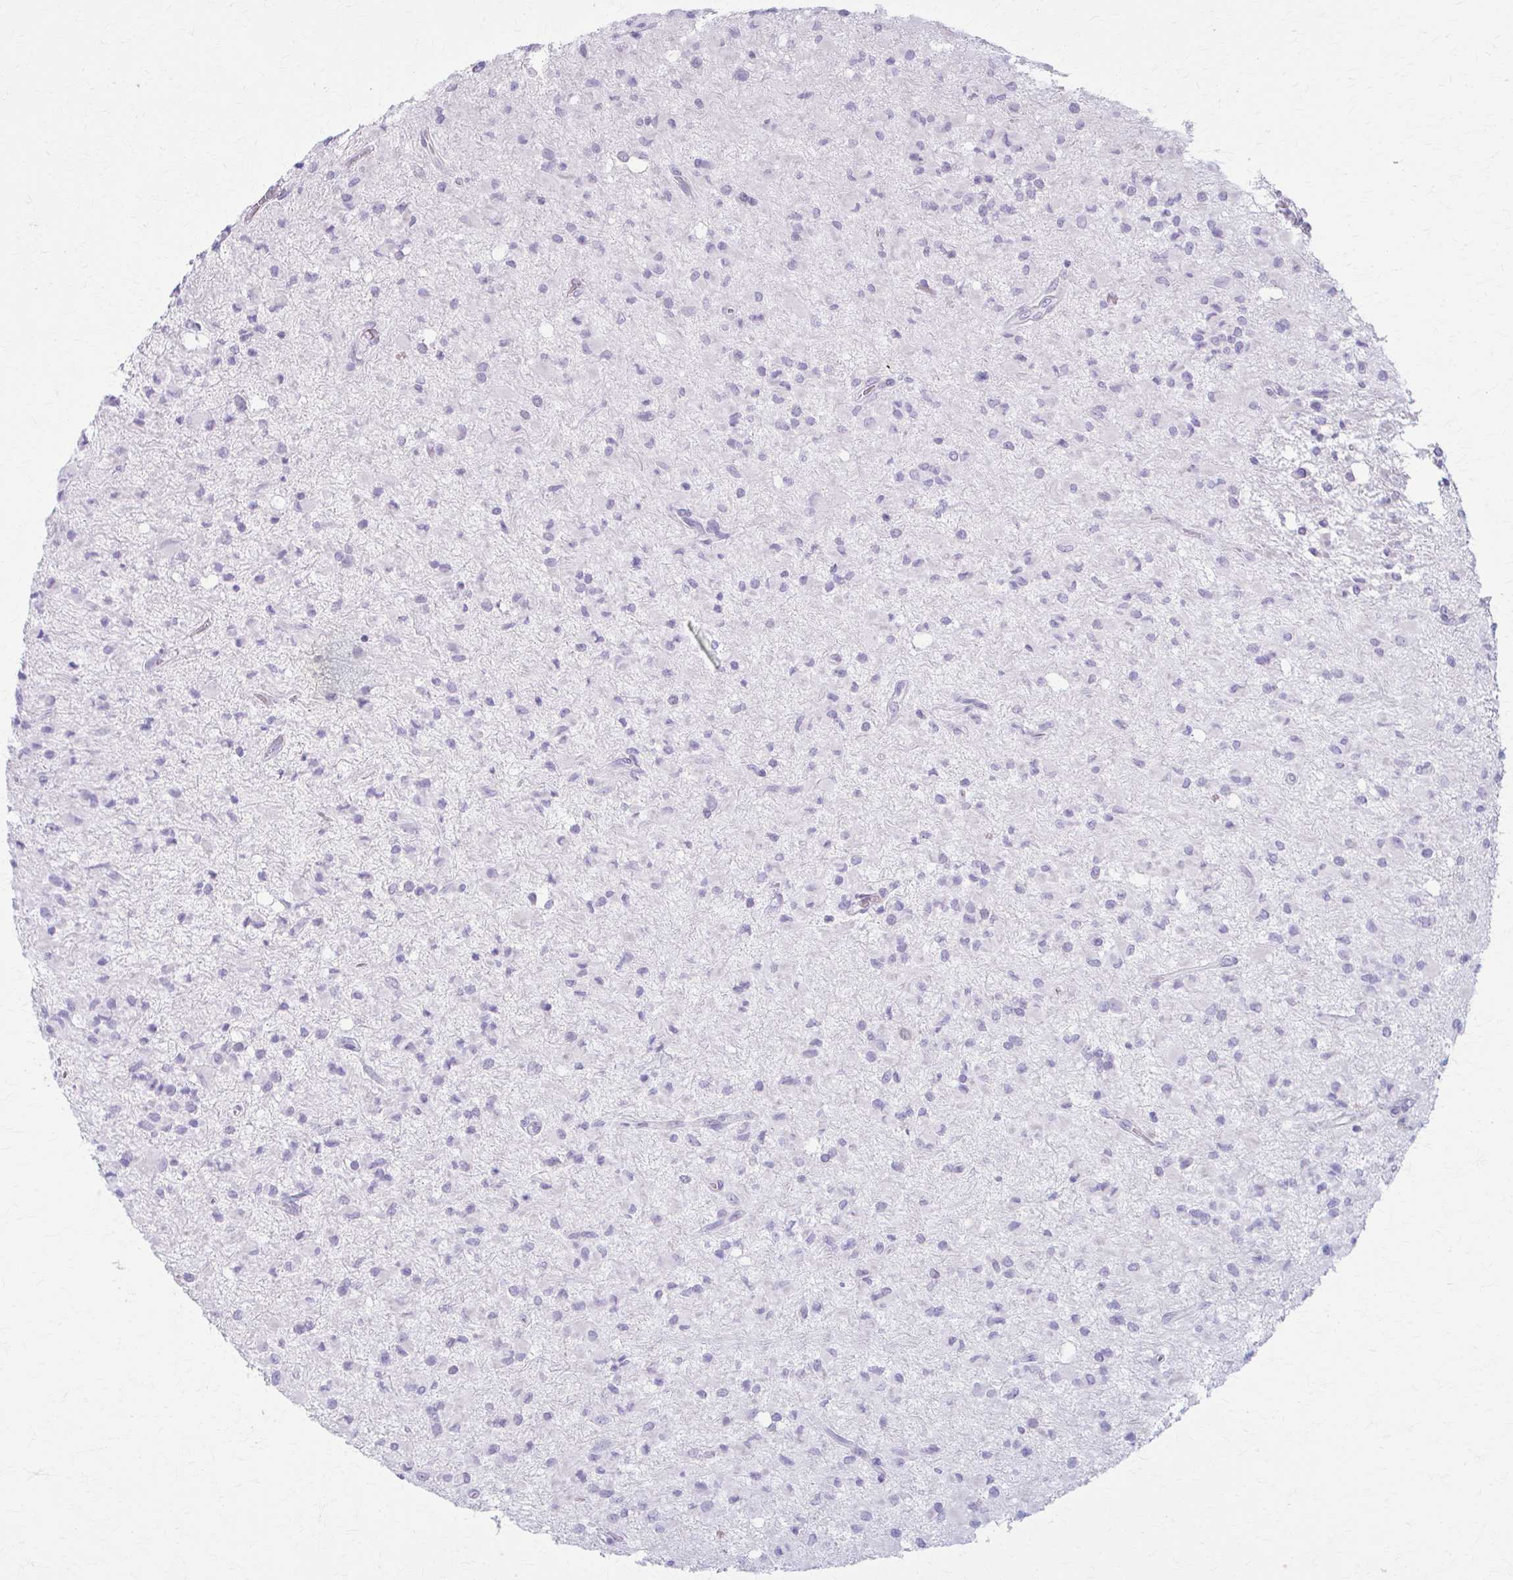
{"staining": {"intensity": "negative", "quantity": "none", "location": "none"}, "tissue": "glioma", "cell_type": "Tumor cells", "image_type": "cancer", "snomed": [{"axis": "morphology", "description": "Glioma, malignant, Low grade"}, {"axis": "topography", "description": "Brain"}], "caption": "This is an immunohistochemistry histopathology image of glioma. There is no positivity in tumor cells.", "gene": "LDLRAP1", "patient": {"sex": "female", "age": 33}}